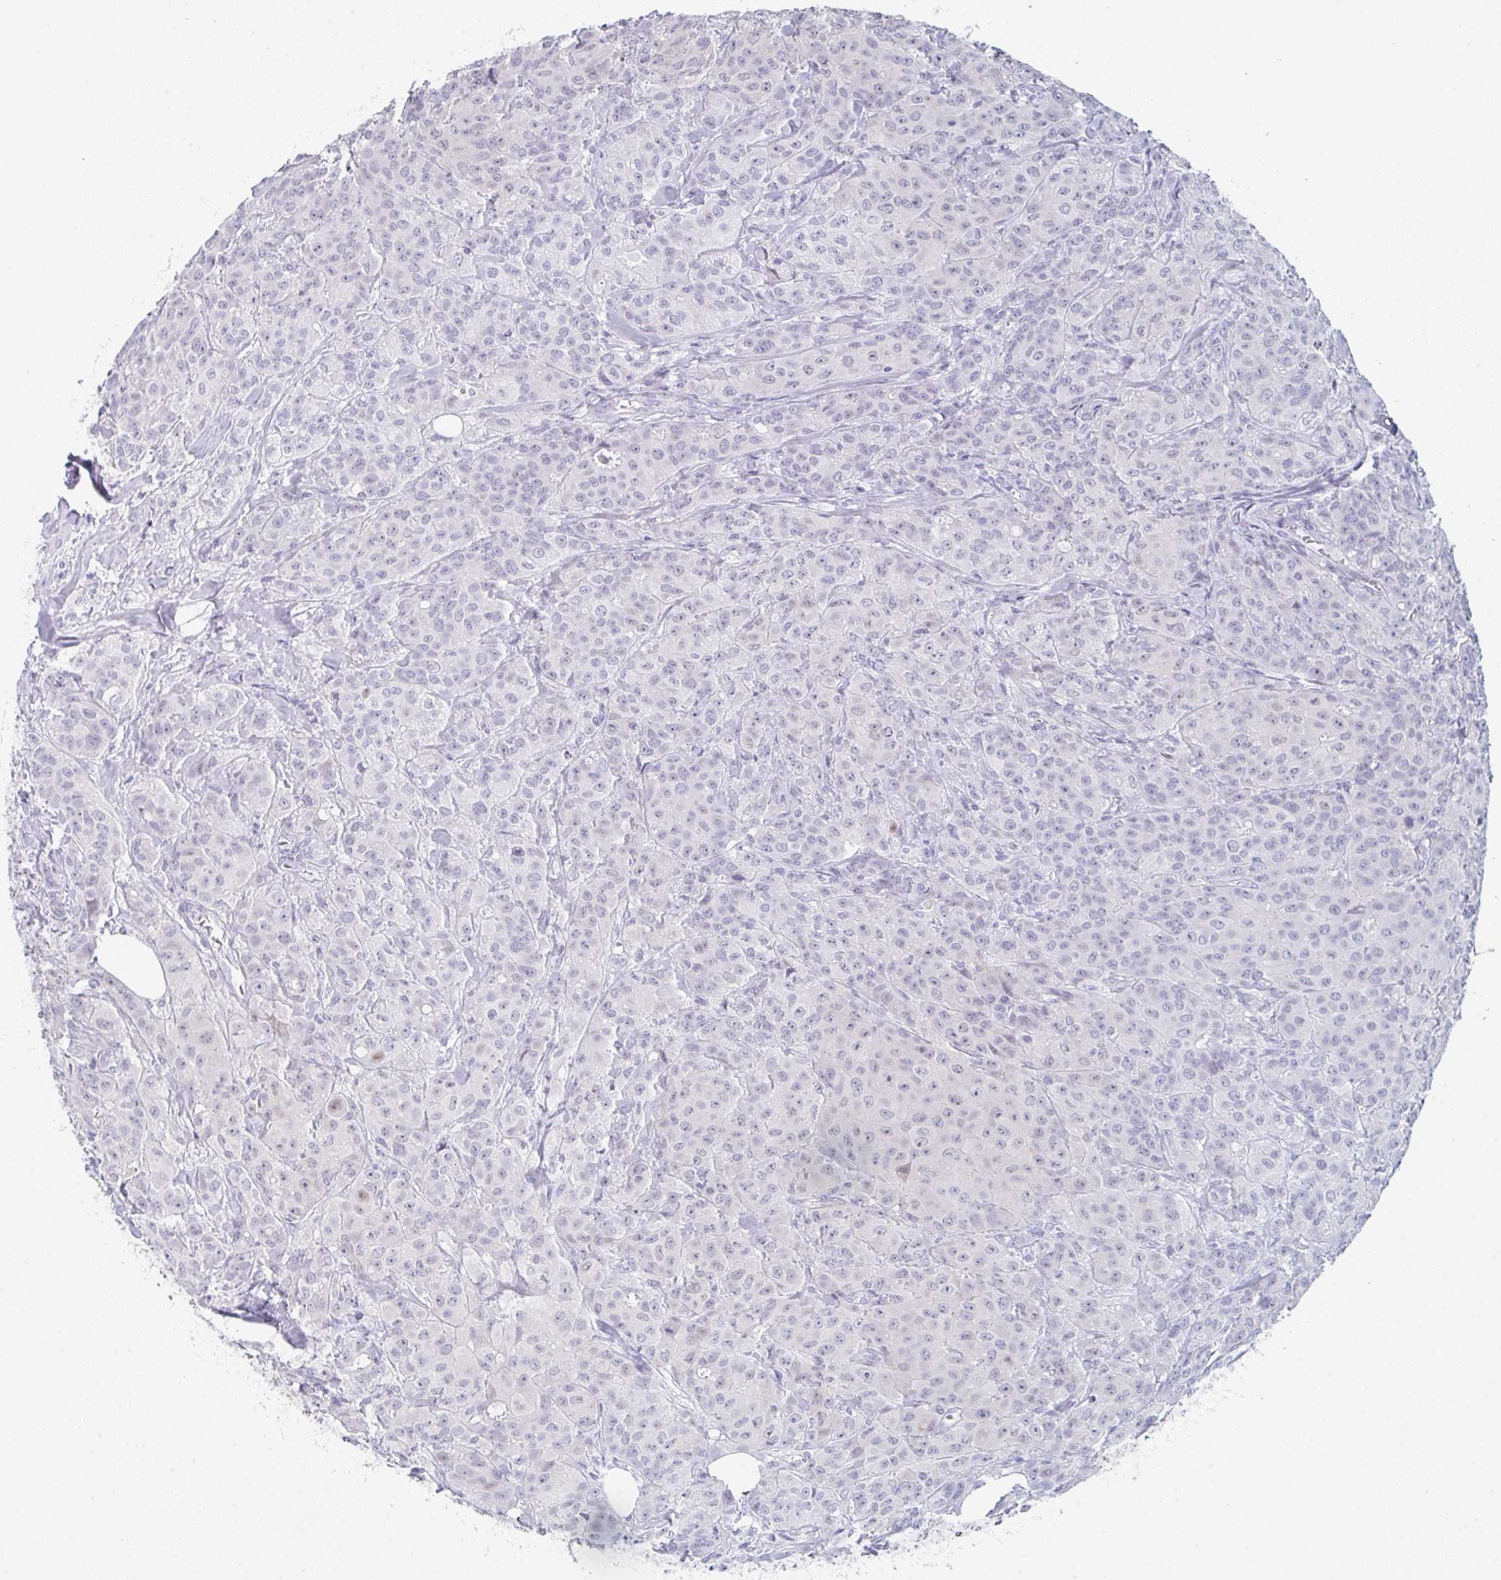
{"staining": {"intensity": "negative", "quantity": "none", "location": "none"}, "tissue": "breast cancer", "cell_type": "Tumor cells", "image_type": "cancer", "snomed": [{"axis": "morphology", "description": "Normal tissue, NOS"}, {"axis": "morphology", "description": "Duct carcinoma"}, {"axis": "topography", "description": "Breast"}], "caption": "This is an immunohistochemistry (IHC) image of human breast cancer. There is no expression in tumor cells.", "gene": "RUBCN", "patient": {"sex": "female", "age": 43}}